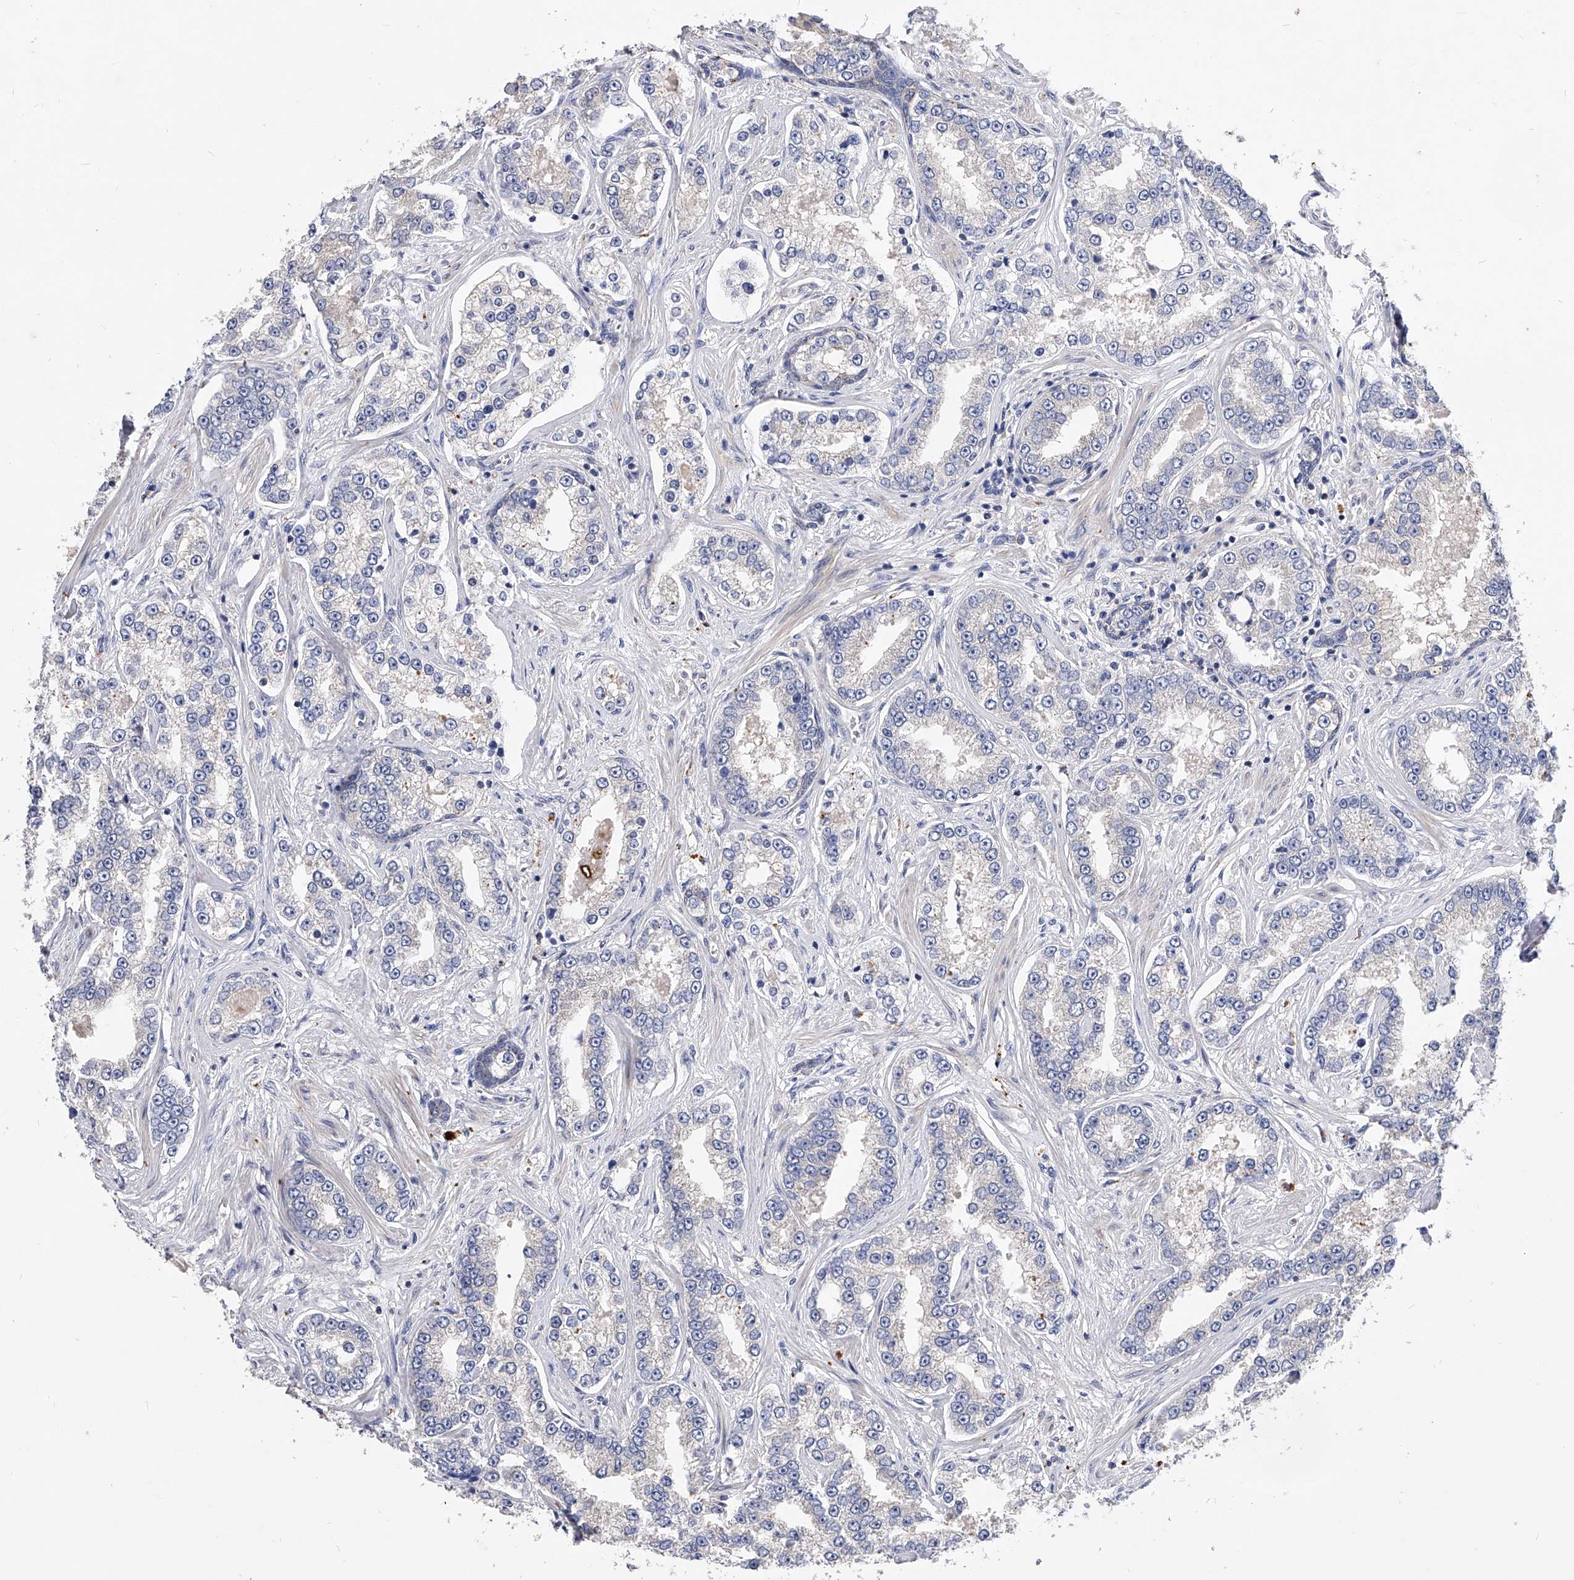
{"staining": {"intensity": "negative", "quantity": "none", "location": "none"}, "tissue": "prostate cancer", "cell_type": "Tumor cells", "image_type": "cancer", "snomed": [{"axis": "morphology", "description": "Normal tissue, NOS"}, {"axis": "morphology", "description": "Adenocarcinoma, High grade"}, {"axis": "topography", "description": "Prostate"}], "caption": "IHC image of human prostate cancer stained for a protein (brown), which exhibits no positivity in tumor cells. Brightfield microscopy of immunohistochemistry (IHC) stained with DAB (3,3'-diaminobenzidine) (brown) and hematoxylin (blue), captured at high magnification.", "gene": "PPP5C", "patient": {"sex": "male", "age": 83}}